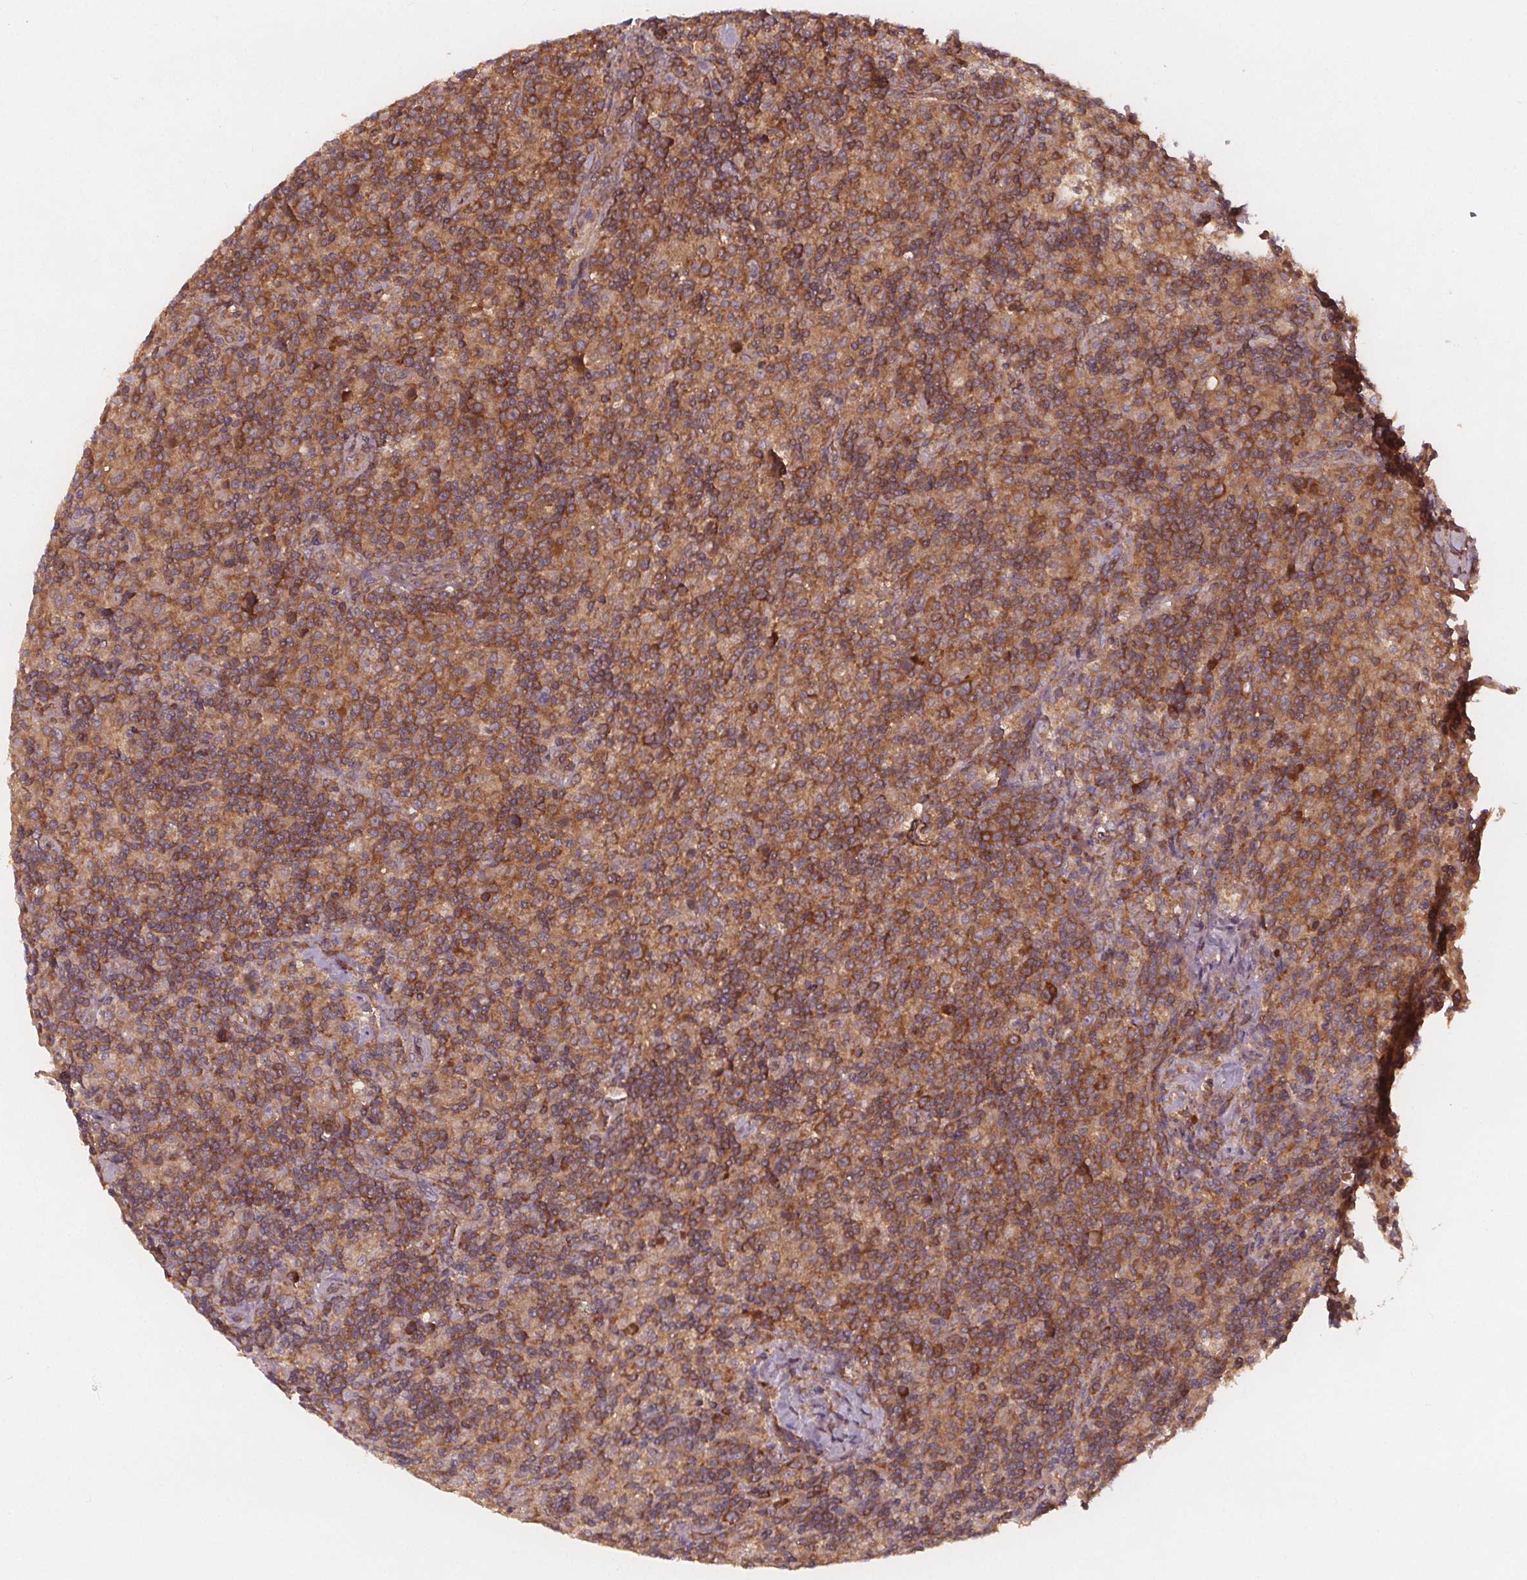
{"staining": {"intensity": "moderate", "quantity": ">75%", "location": "cytoplasmic/membranous"}, "tissue": "lymphoma", "cell_type": "Tumor cells", "image_type": "cancer", "snomed": [{"axis": "morphology", "description": "Hodgkin's disease, NOS"}, {"axis": "topography", "description": "Lymph node"}], "caption": "A histopathology image of human lymphoma stained for a protein displays moderate cytoplasmic/membranous brown staining in tumor cells. (DAB IHC with brightfield microscopy, high magnification).", "gene": "EIF3D", "patient": {"sex": "male", "age": 70}}